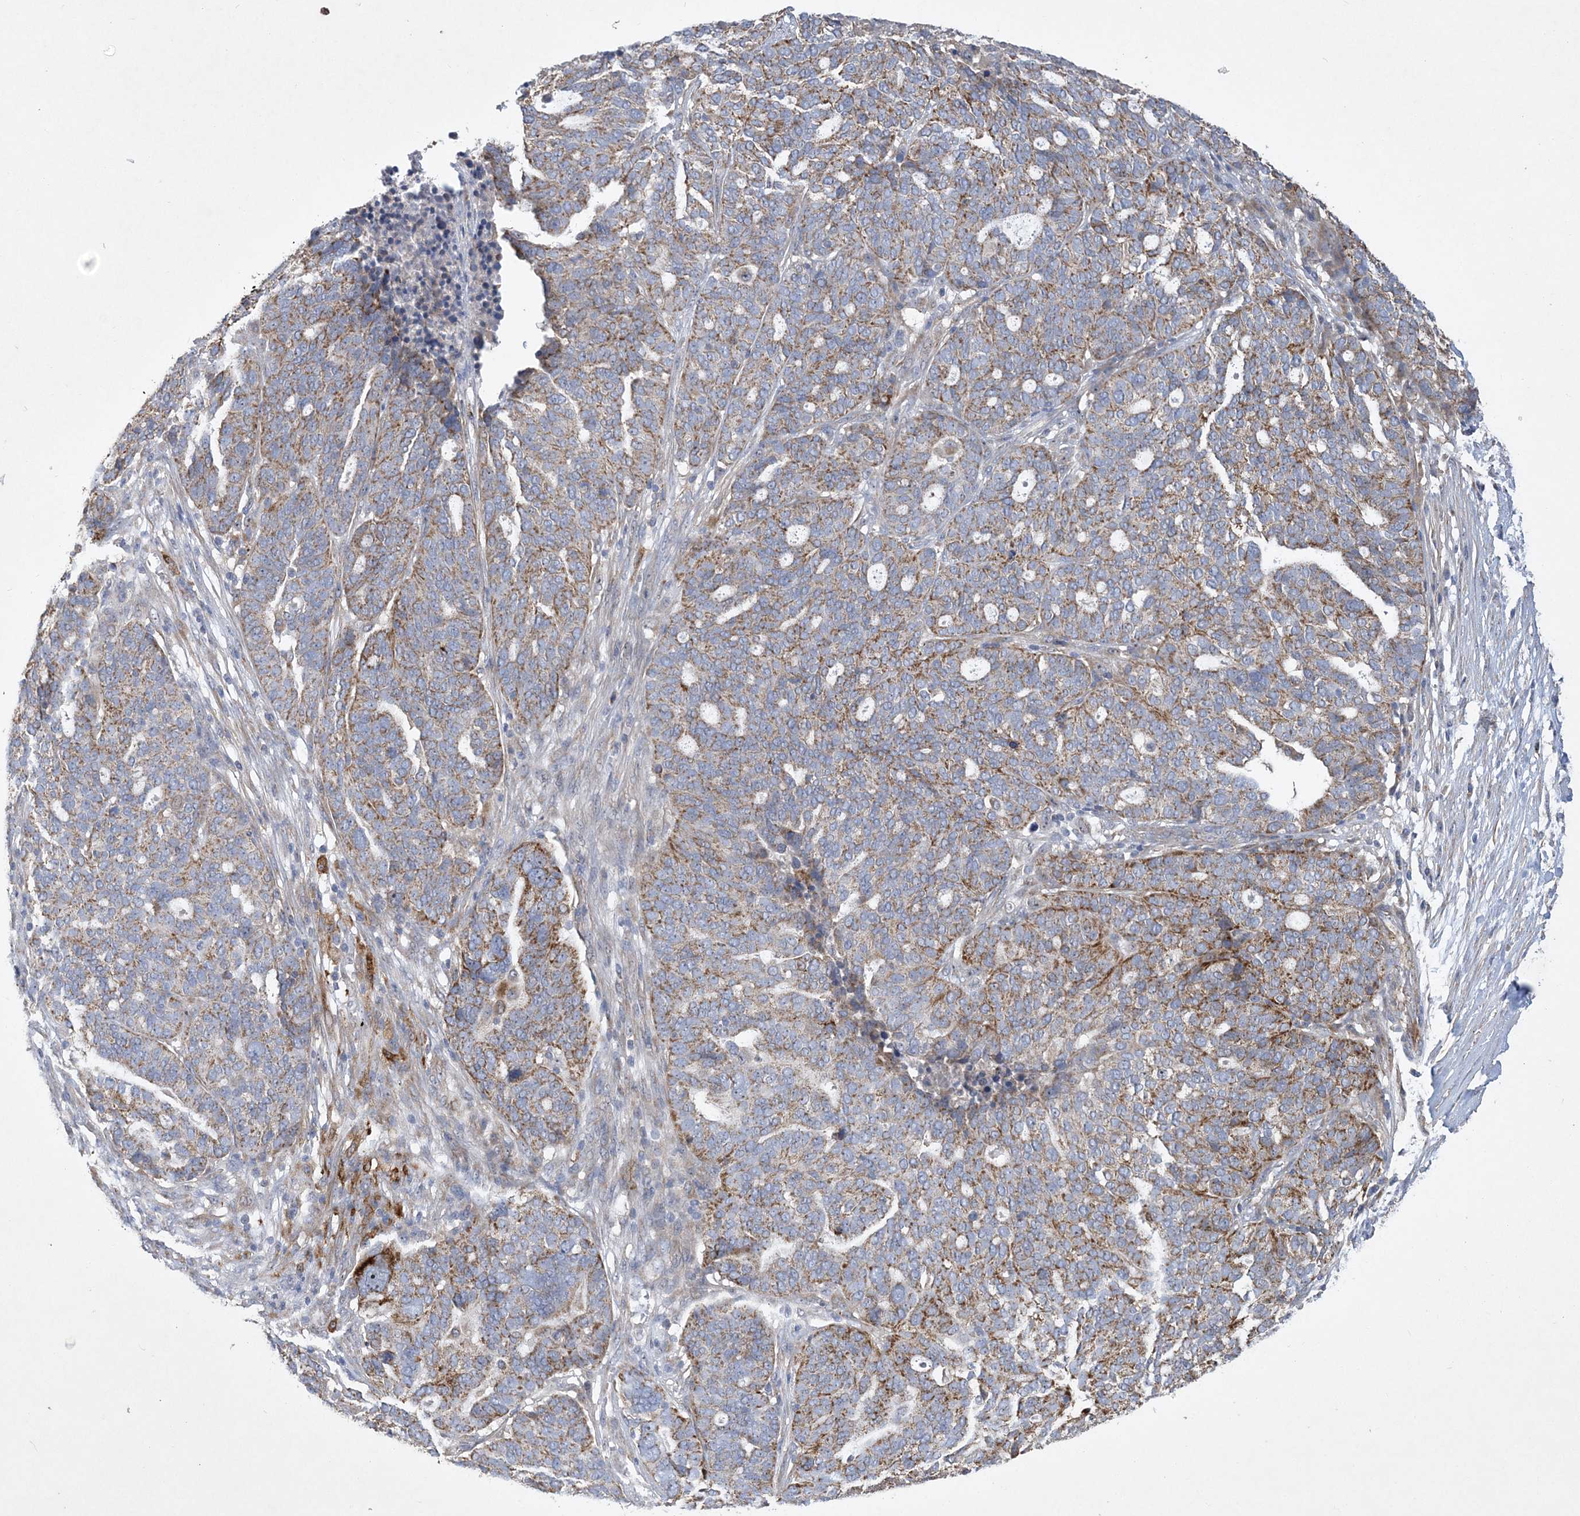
{"staining": {"intensity": "moderate", "quantity": "25%-75%", "location": "cytoplasmic/membranous"}, "tissue": "ovarian cancer", "cell_type": "Tumor cells", "image_type": "cancer", "snomed": [{"axis": "morphology", "description": "Cystadenocarcinoma, serous, NOS"}, {"axis": "topography", "description": "Ovary"}], "caption": "Immunohistochemical staining of serous cystadenocarcinoma (ovarian) demonstrates medium levels of moderate cytoplasmic/membranous expression in approximately 25%-75% of tumor cells. (brown staining indicates protein expression, while blue staining denotes nuclei).", "gene": "FEZ2", "patient": {"sex": "female", "age": 59}}